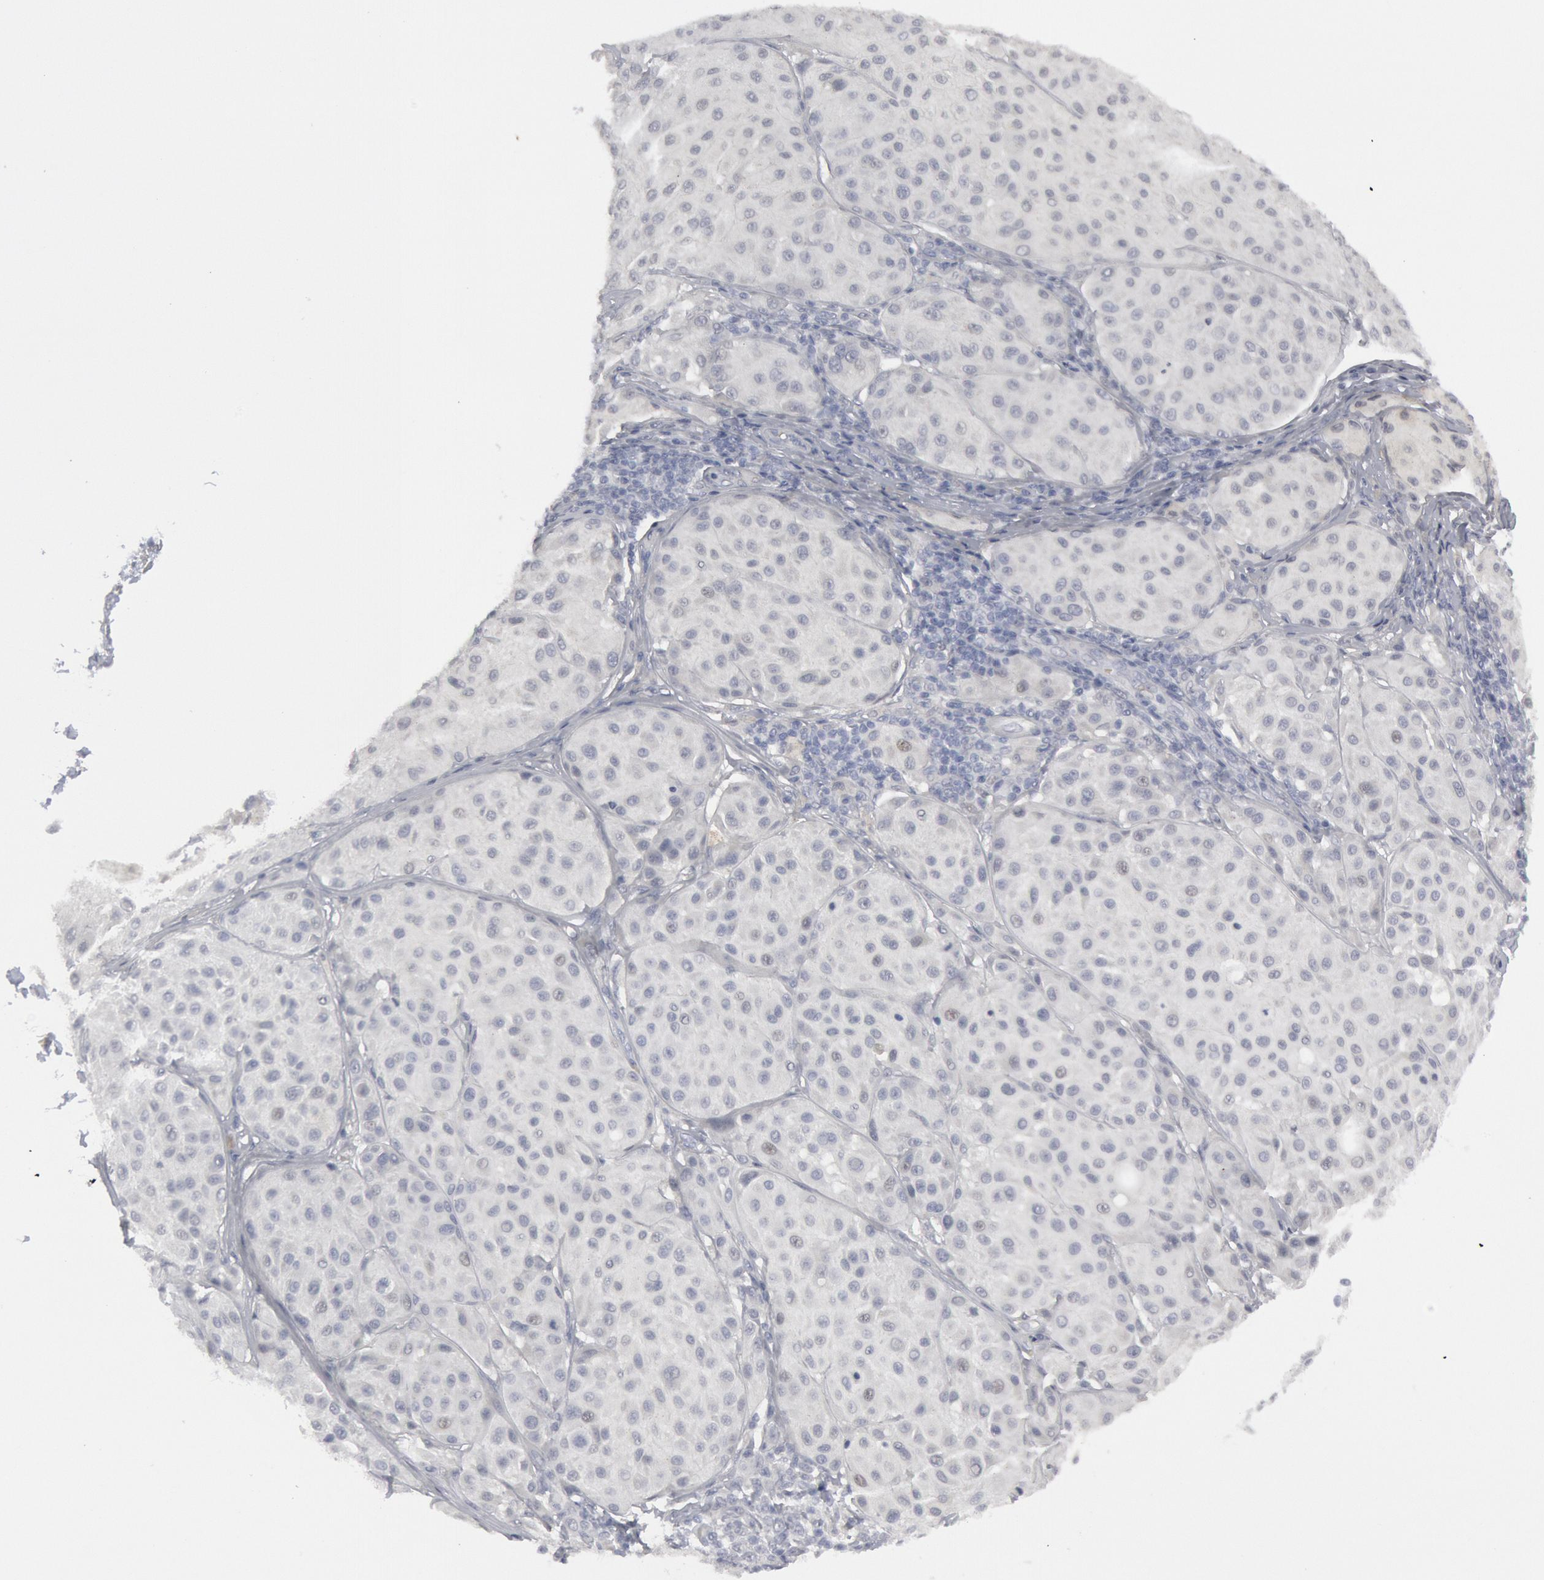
{"staining": {"intensity": "negative", "quantity": "none", "location": "none"}, "tissue": "melanoma", "cell_type": "Tumor cells", "image_type": "cancer", "snomed": [{"axis": "morphology", "description": "Malignant melanoma, NOS"}, {"axis": "topography", "description": "Skin"}], "caption": "High magnification brightfield microscopy of malignant melanoma stained with DAB (brown) and counterstained with hematoxylin (blue): tumor cells show no significant positivity.", "gene": "DMC1", "patient": {"sex": "male", "age": 36}}